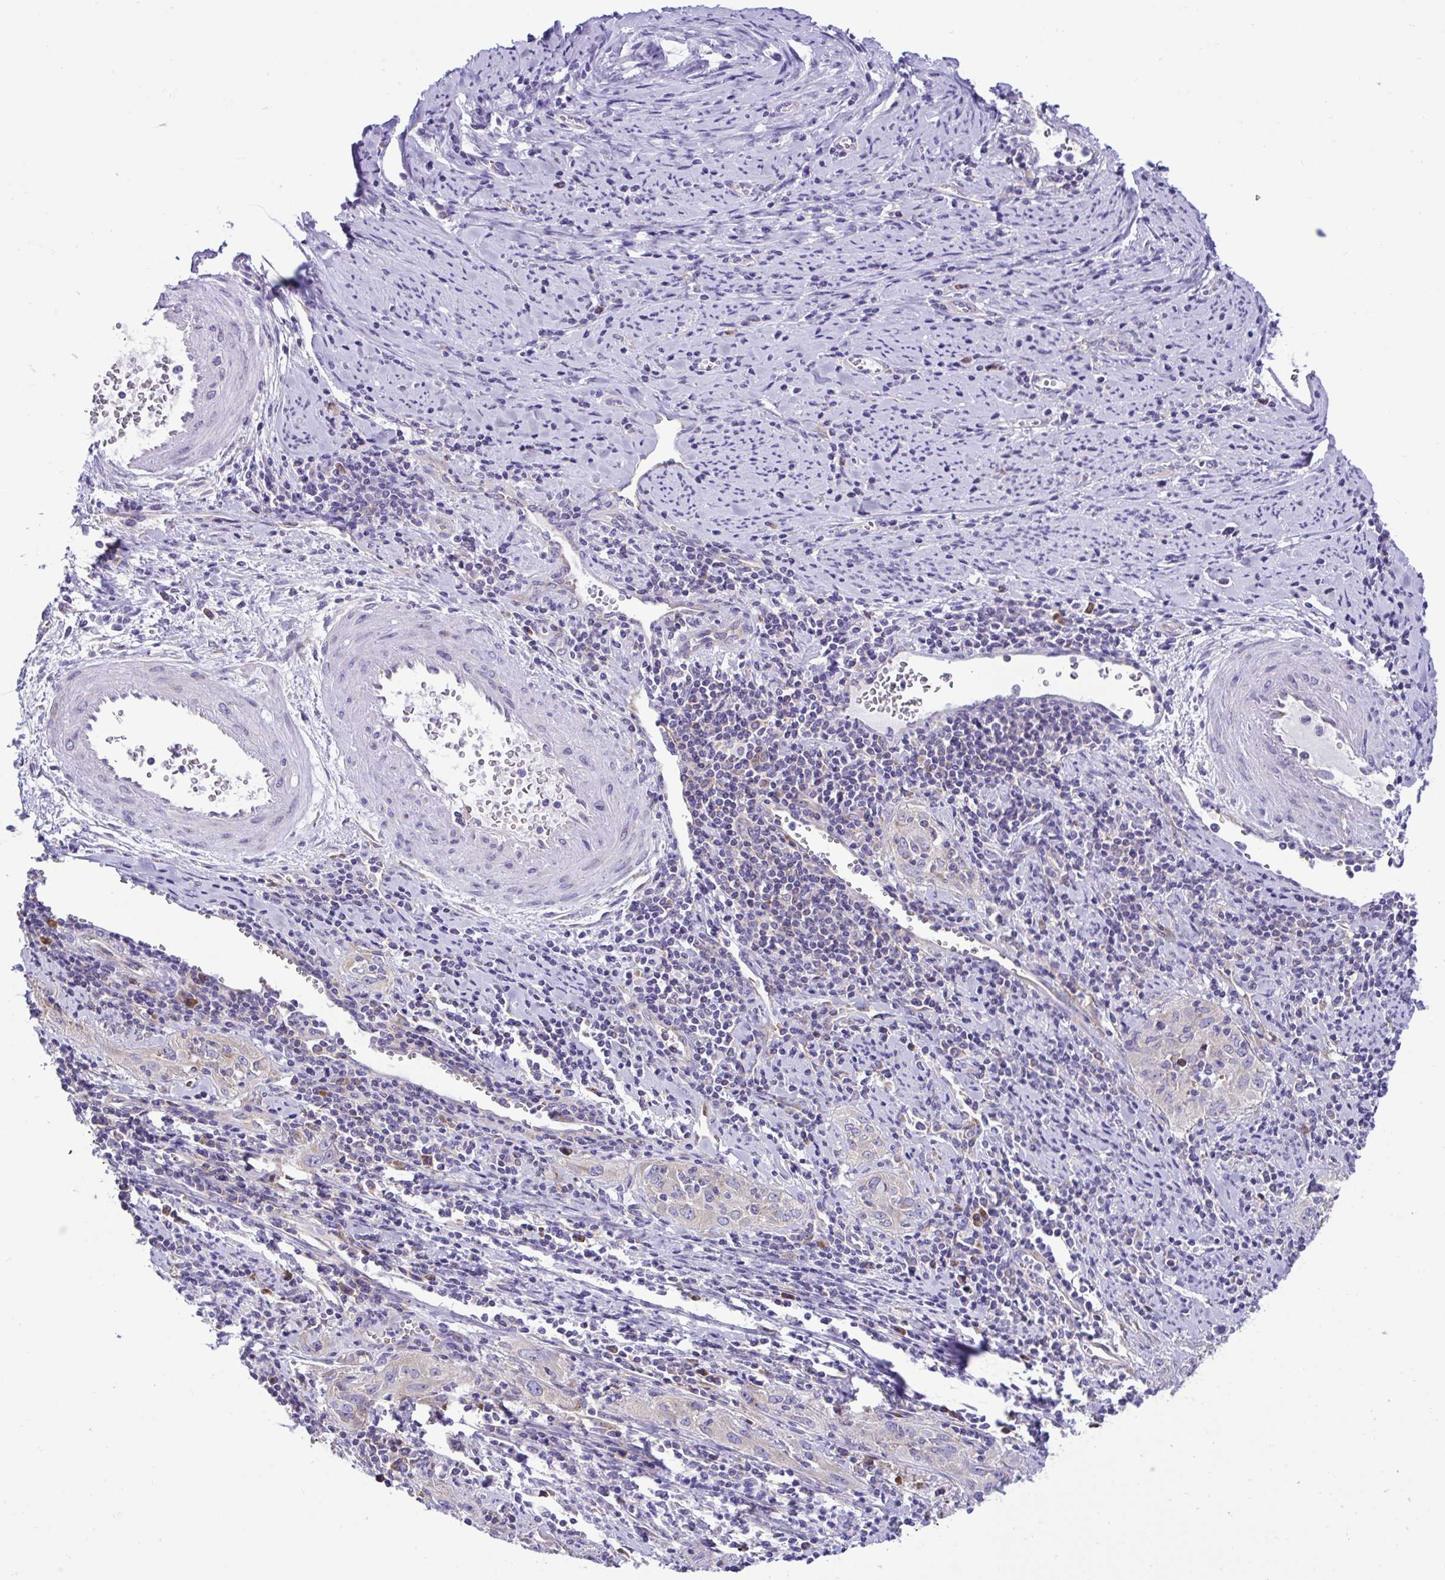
{"staining": {"intensity": "weak", "quantity": "<25%", "location": "cytoplasmic/membranous"}, "tissue": "cervical cancer", "cell_type": "Tumor cells", "image_type": "cancer", "snomed": [{"axis": "morphology", "description": "Squamous cell carcinoma, NOS"}, {"axis": "topography", "description": "Cervix"}], "caption": "IHC histopathology image of human cervical cancer stained for a protein (brown), which demonstrates no expression in tumor cells.", "gene": "RPL7", "patient": {"sex": "female", "age": 57}}